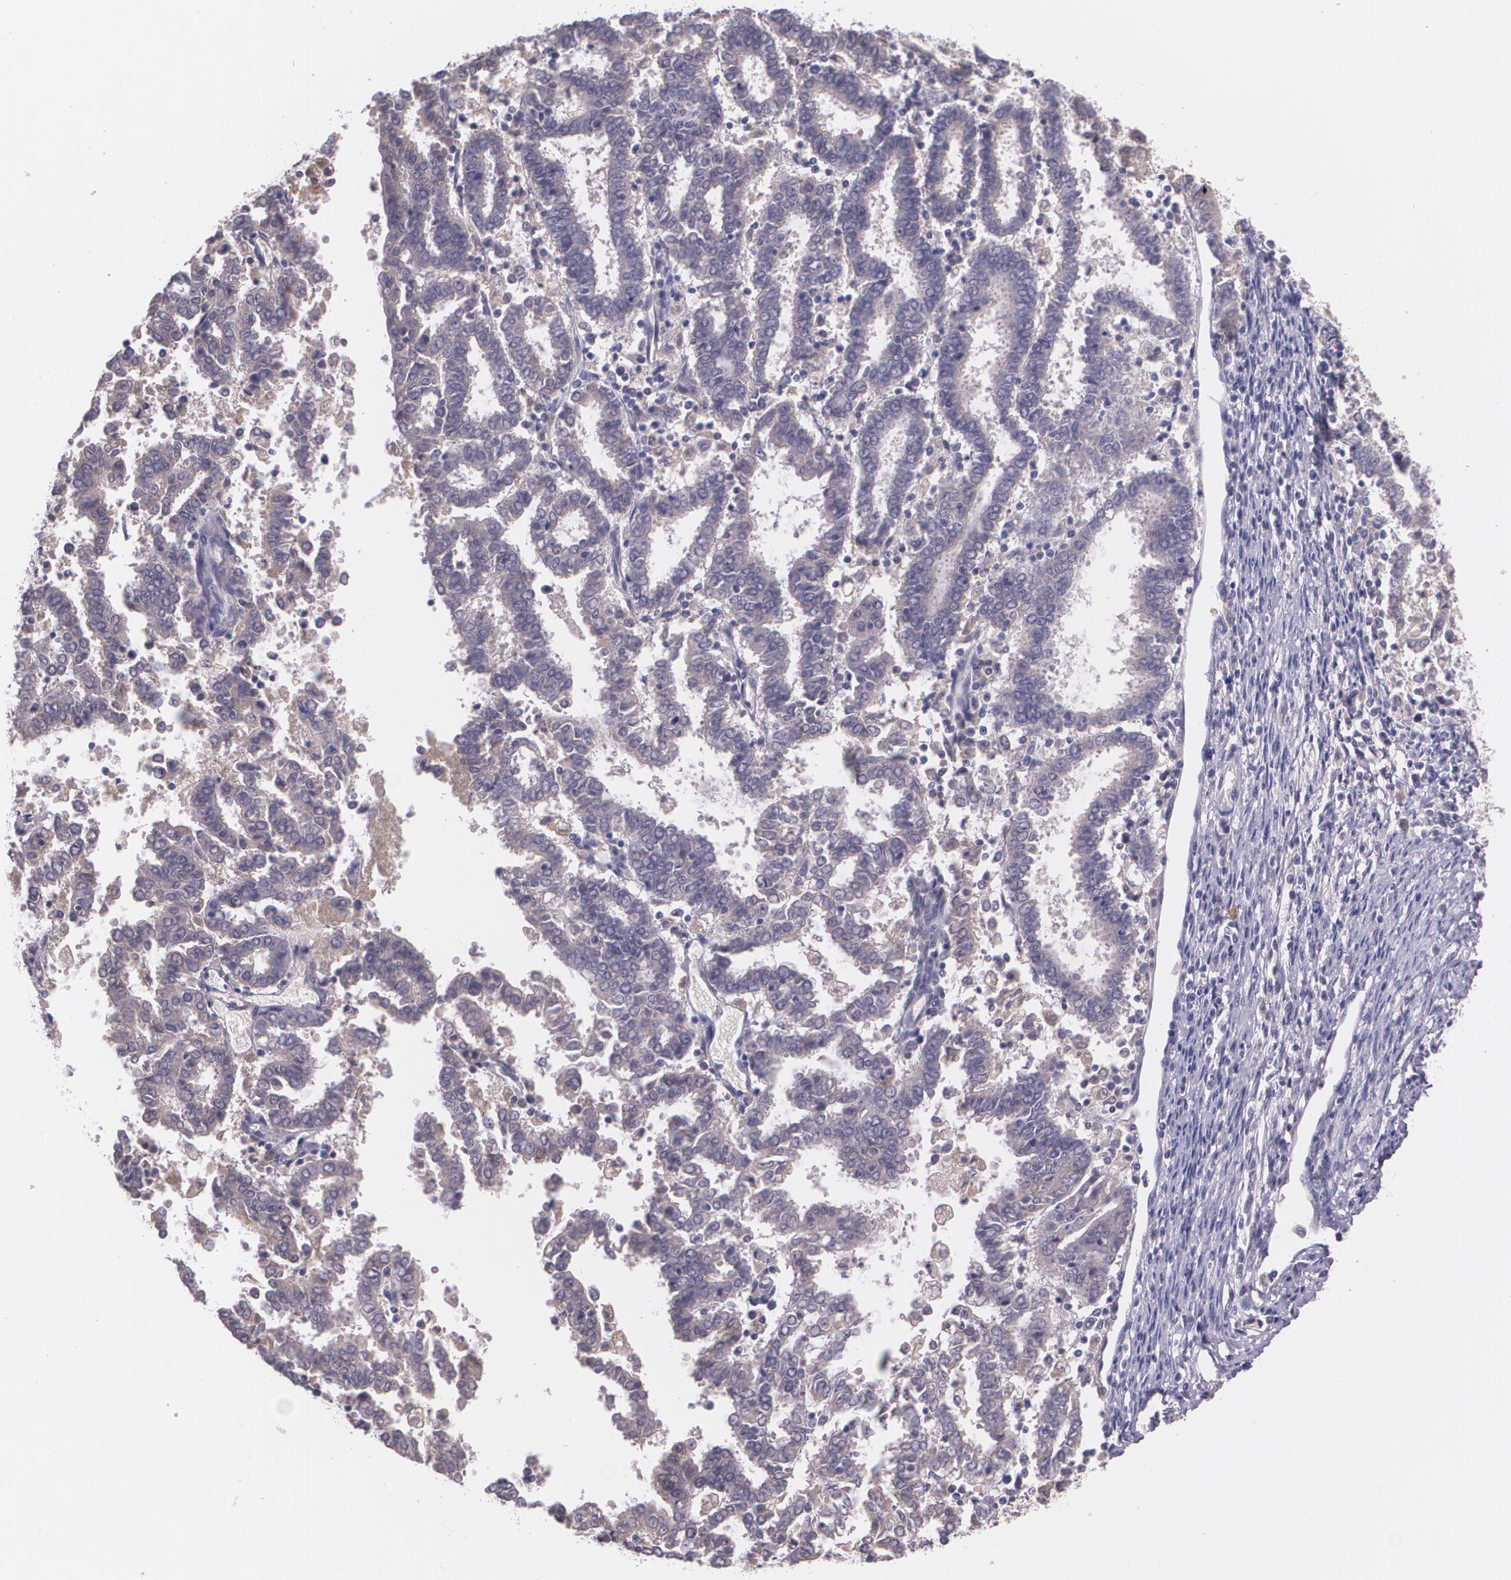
{"staining": {"intensity": "weak", "quantity": ">75%", "location": "cytoplasmic/membranous"}, "tissue": "endometrial cancer", "cell_type": "Tumor cells", "image_type": "cancer", "snomed": [{"axis": "morphology", "description": "Adenocarcinoma, NOS"}, {"axis": "topography", "description": "Uterus"}], "caption": "Immunohistochemistry (IHC) image of neoplastic tissue: endometrial cancer stained using immunohistochemistry demonstrates low levels of weak protein expression localized specifically in the cytoplasmic/membranous of tumor cells, appearing as a cytoplasmic/membranous brown color.", "gene": "TM4SF1", "patient": {"sex": "female", "age": 83}}